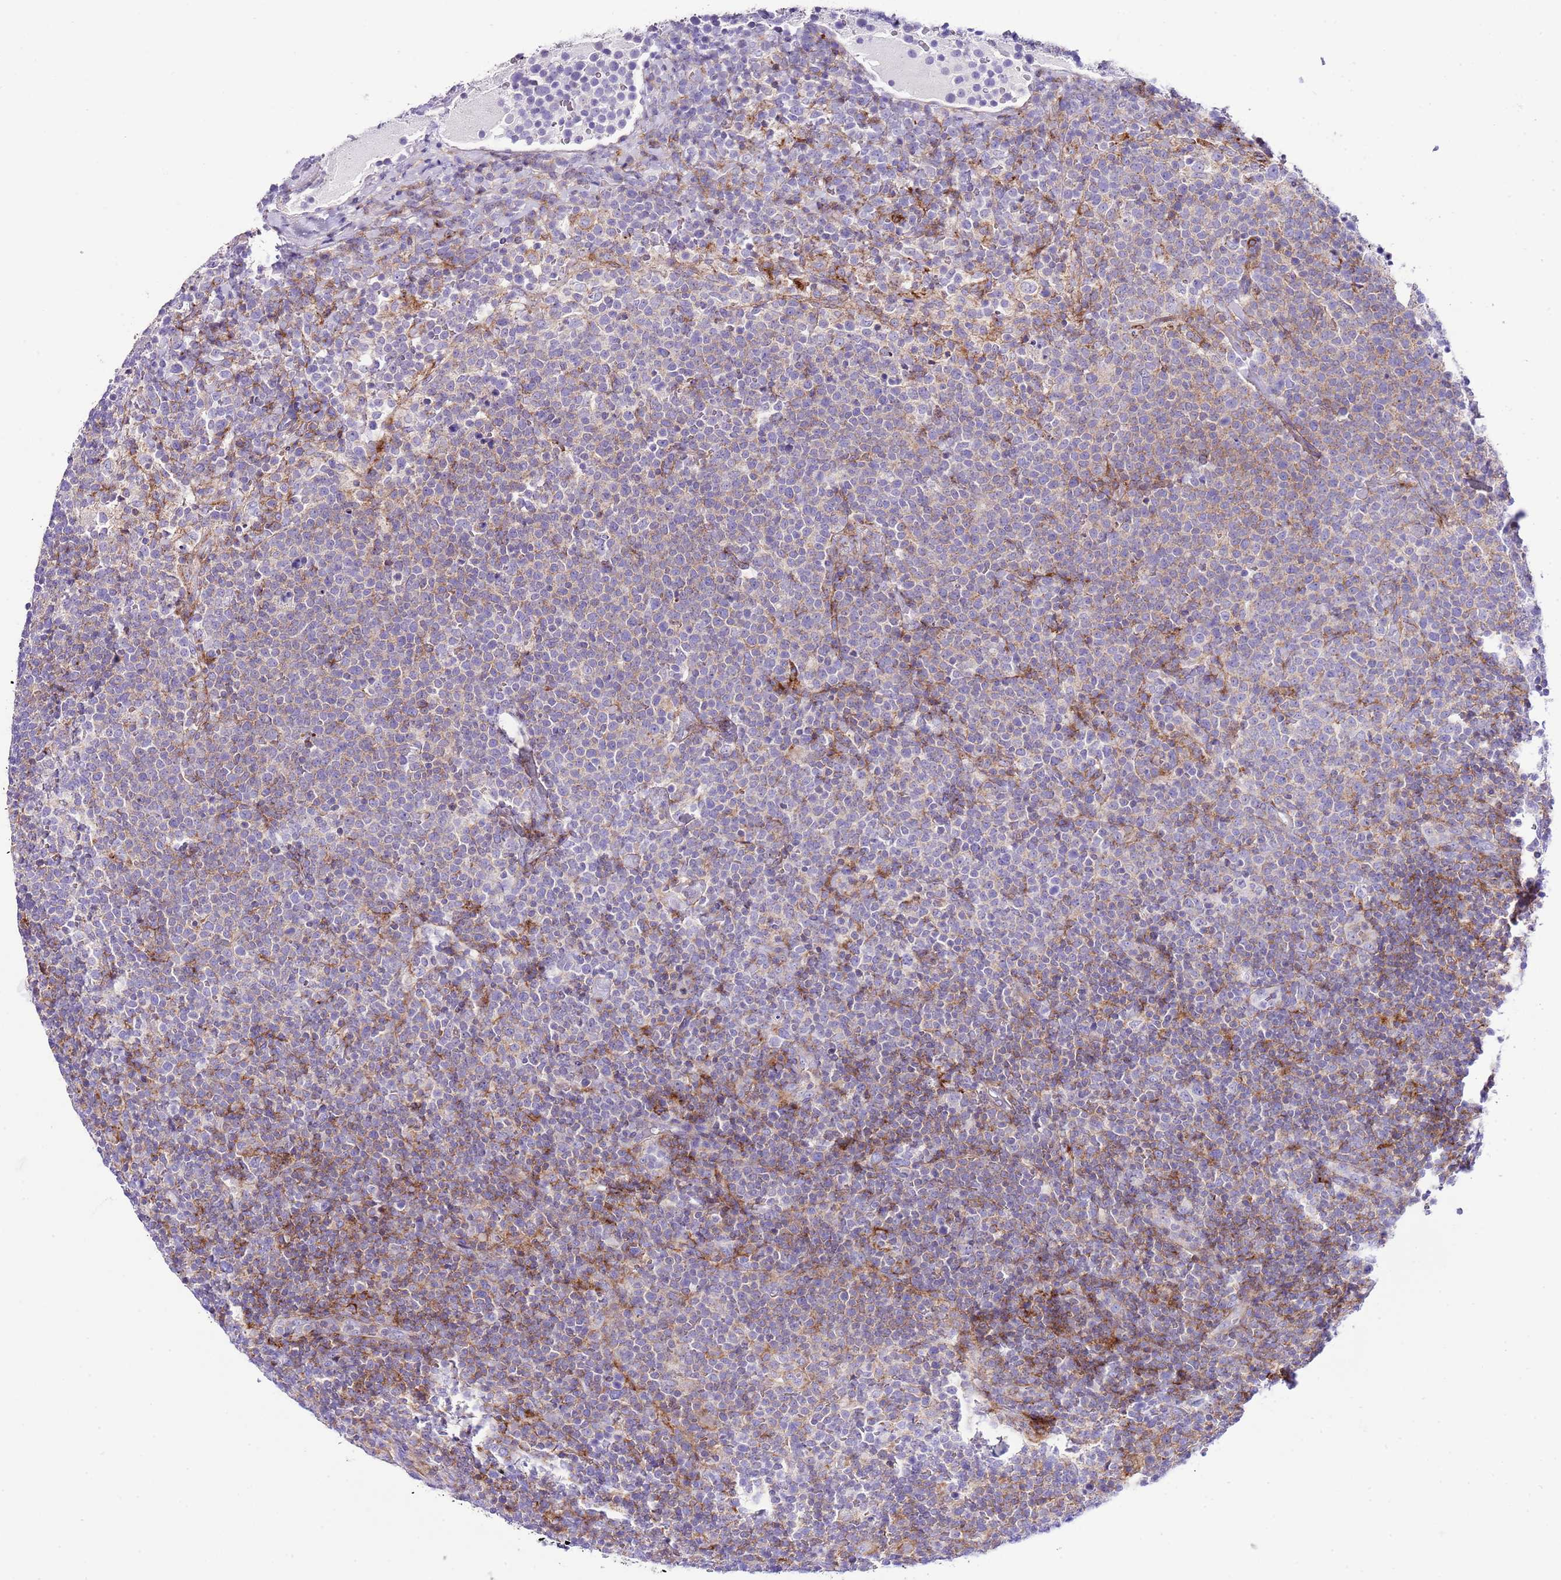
{"staining": {"intensity": "negative", "quantity": "none", "location": "none"}, "tissue": "lymphoma", "cell_type": "Tumor cells", "image_type": "cancer", "snomed": [{"axis": "morphology", "description": "Malignant lymphoma, non-Hodgkin's type, High grade"}, {"axis": "topography", "description": "Lymph node"}], "caption": "DAB (3,3'-diaminobenzidine) immunohistochemical staining of human high-grade malignant lymphoma, non-Hodgkin's type shows no significant positivity in tumor cells. (Stains: DAB immunohistochemistry with hematoxylin counter stain, Microscopy: brightfield microscopy at high magnification).", "gene": "ALDH3A1", "patient": {"sex": "male", "age": 61}}